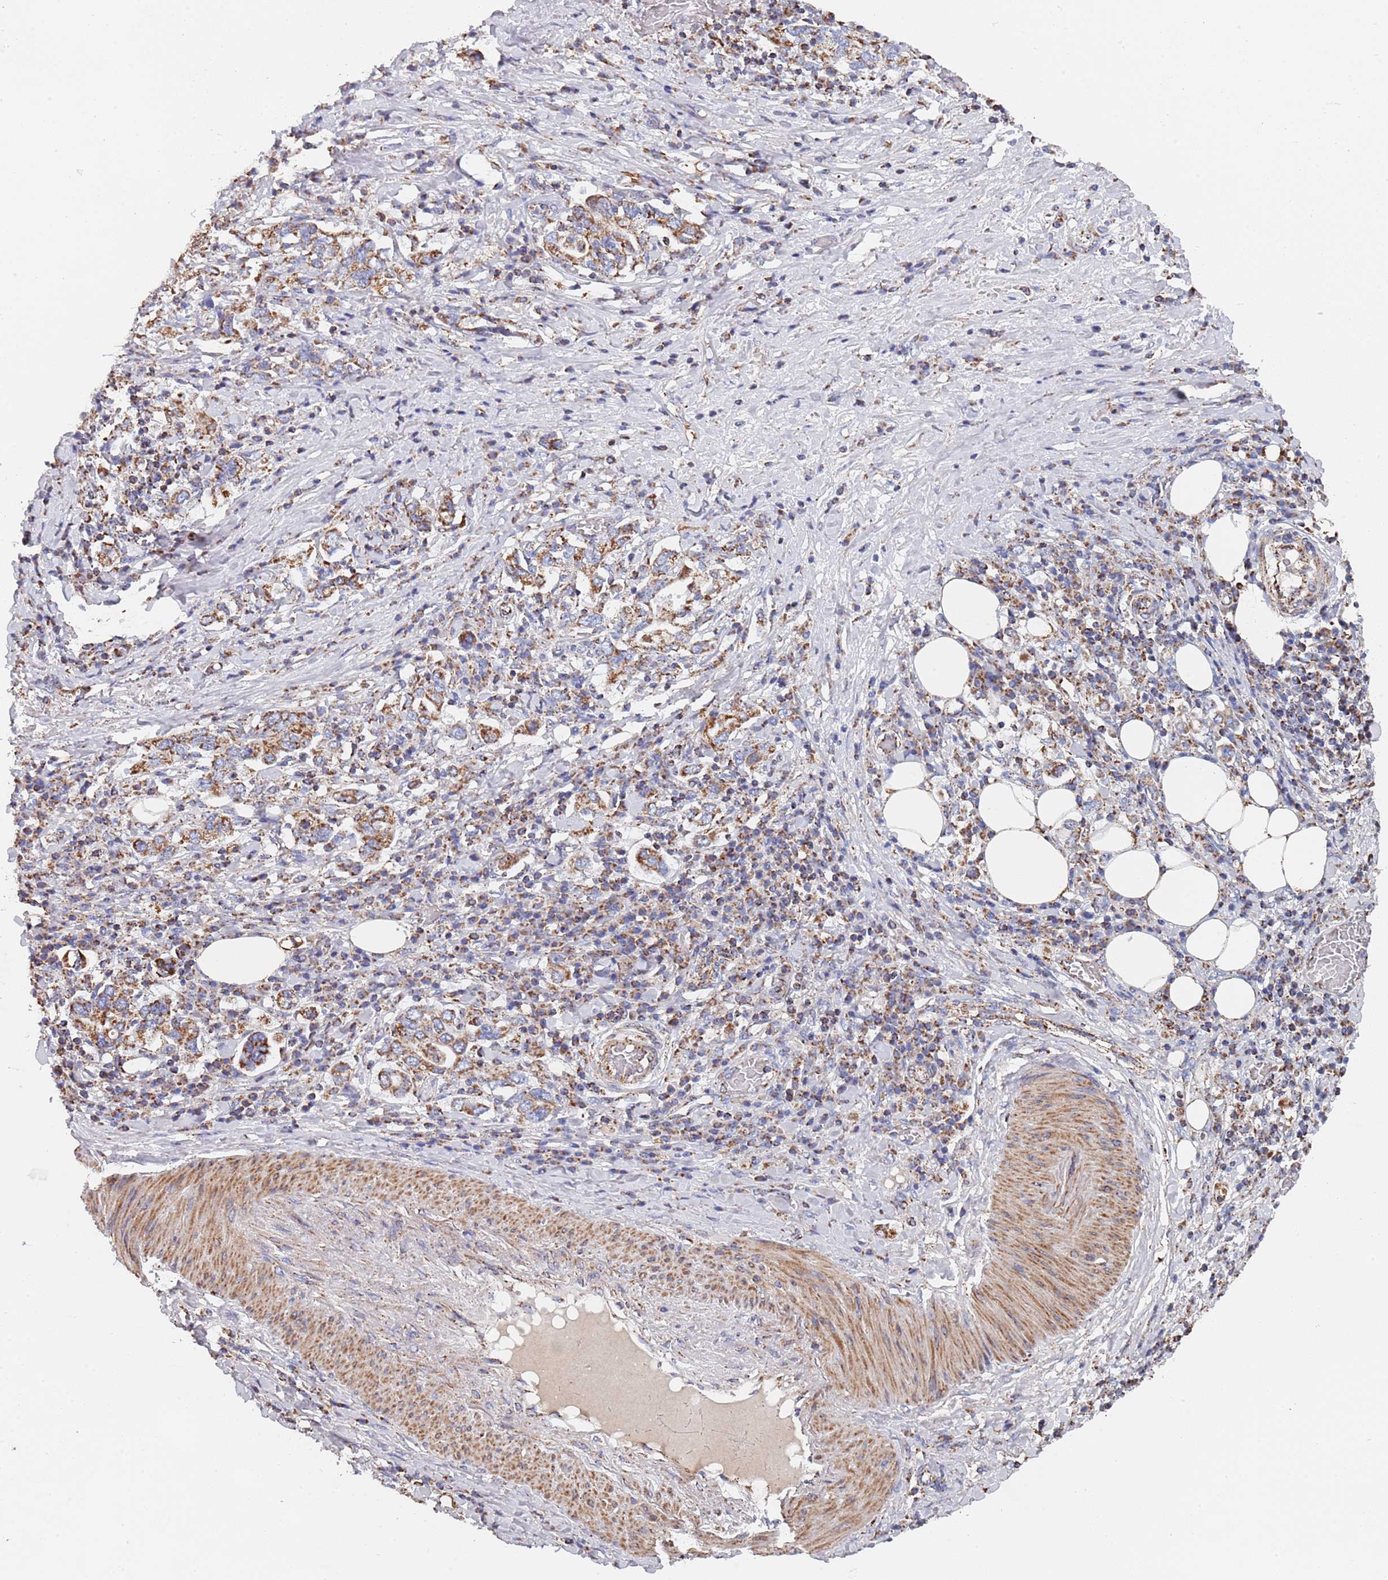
{"staining": {"intensity": "moderate", "quantity": ">75%", "location": "cytoplasmic/membranous"}, "tissue": "stomach cancer", "cell_type": "Tumor cells", "image_type": "cancer", "snomed": [{"axis": "morphology", "description": "Adenocarcinoma, NOS"}, {"axis": "topography", "description": "Stomach, upper"}, {"axis": "topography", "description": "Stomach"}], "caption": "Stomach cancer stained for a protein (brown) exhibits moderate cytoplasmic/membranous positive positivity in about >75% of tumor cells.", "gene": "PGP", "patient": {"sex": "male", "age": 62}}